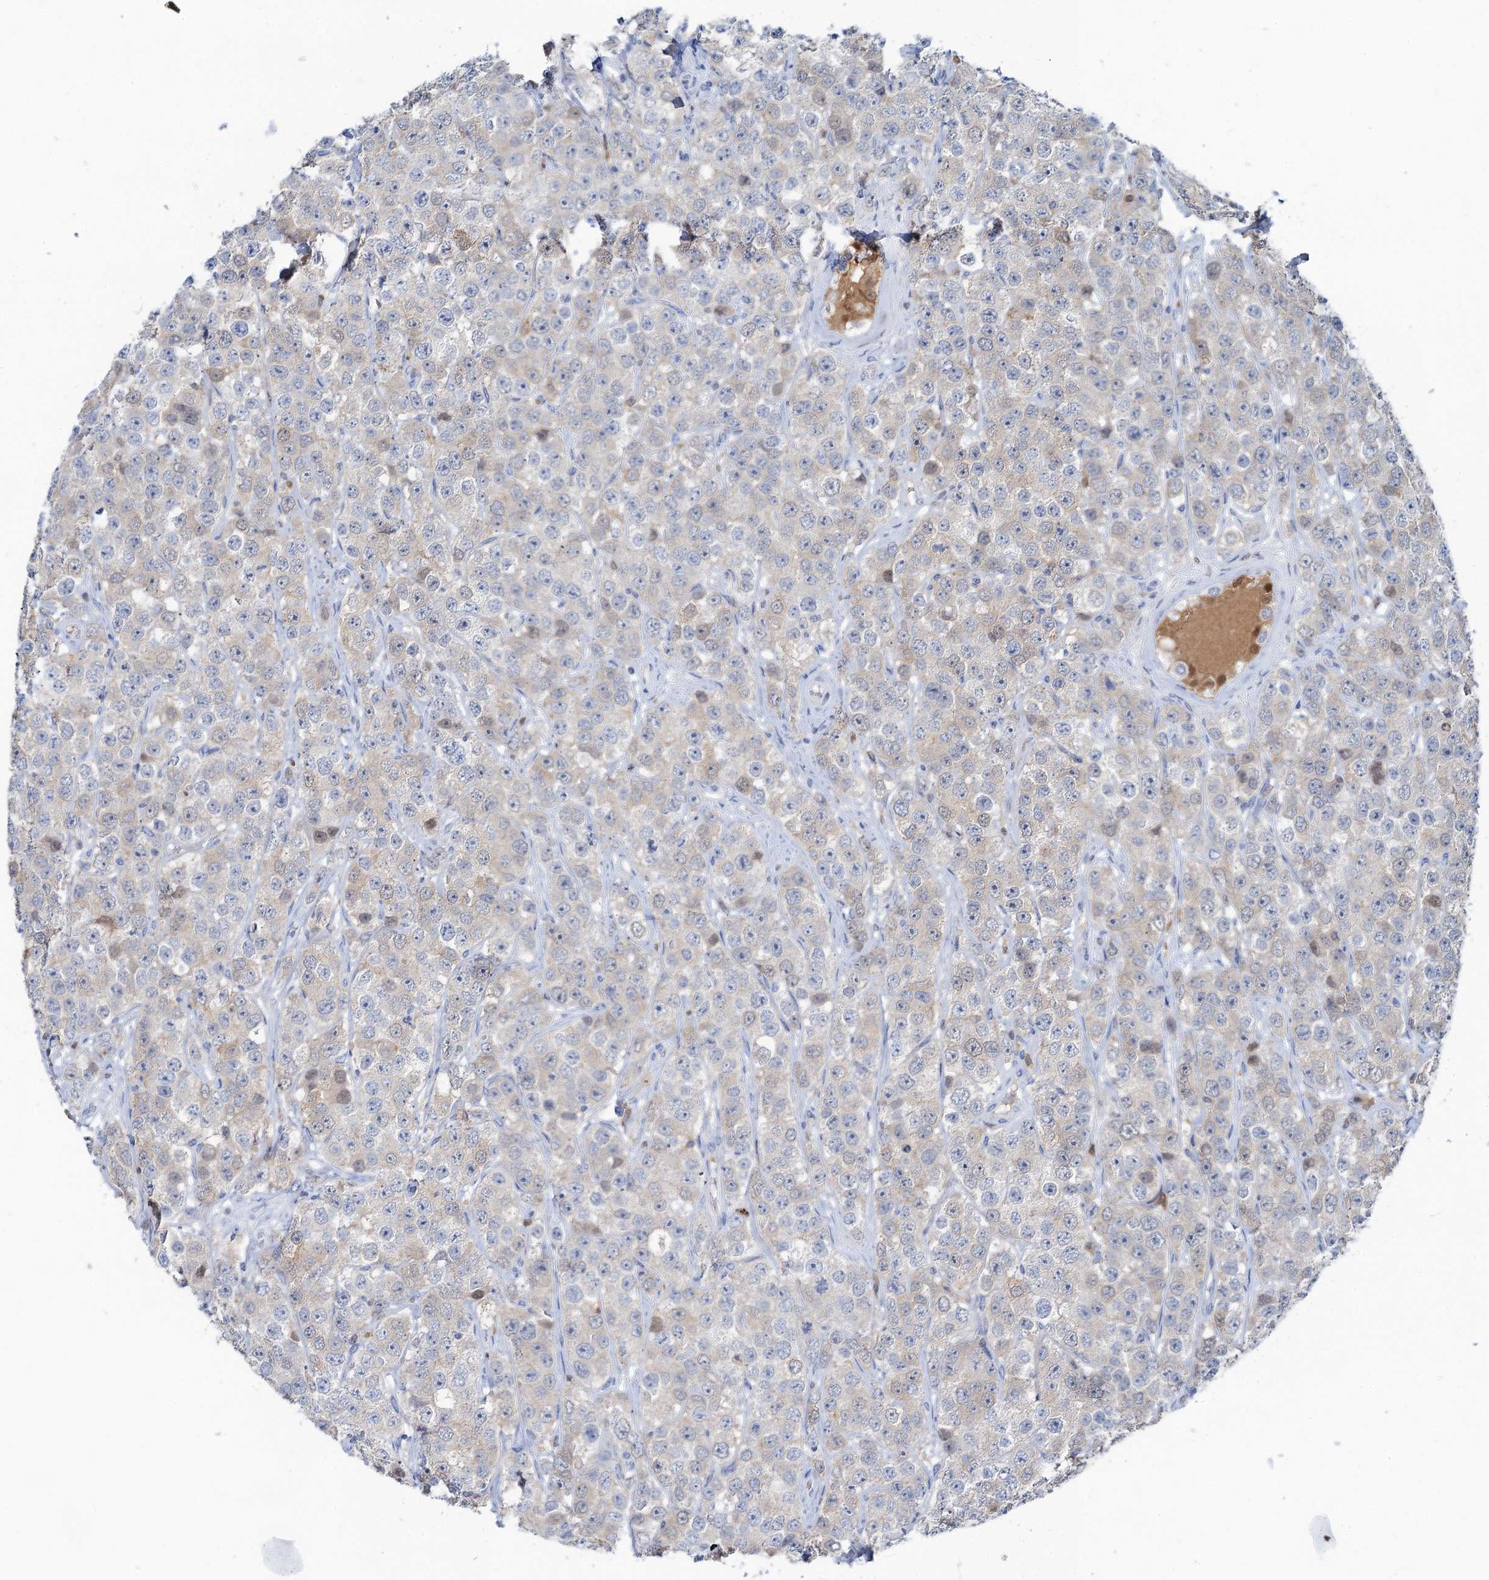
{"staining": {"intensity": "negative", "quantity": "none", "location": "none"}, "tissue": "testis cancer", "cell_type": "Tumor cells", "image_type": "cancer", "snomed": [{"axis": "morphology", "description": "Seminoma, NOS"}, {"axis": "topography", "description": "Testis"}], "caption": "Image shows no significant protein expression in tumor cells of seminoma (testis).", "gene": "FAH", "patient": {"sex": "male", "age": 28}}